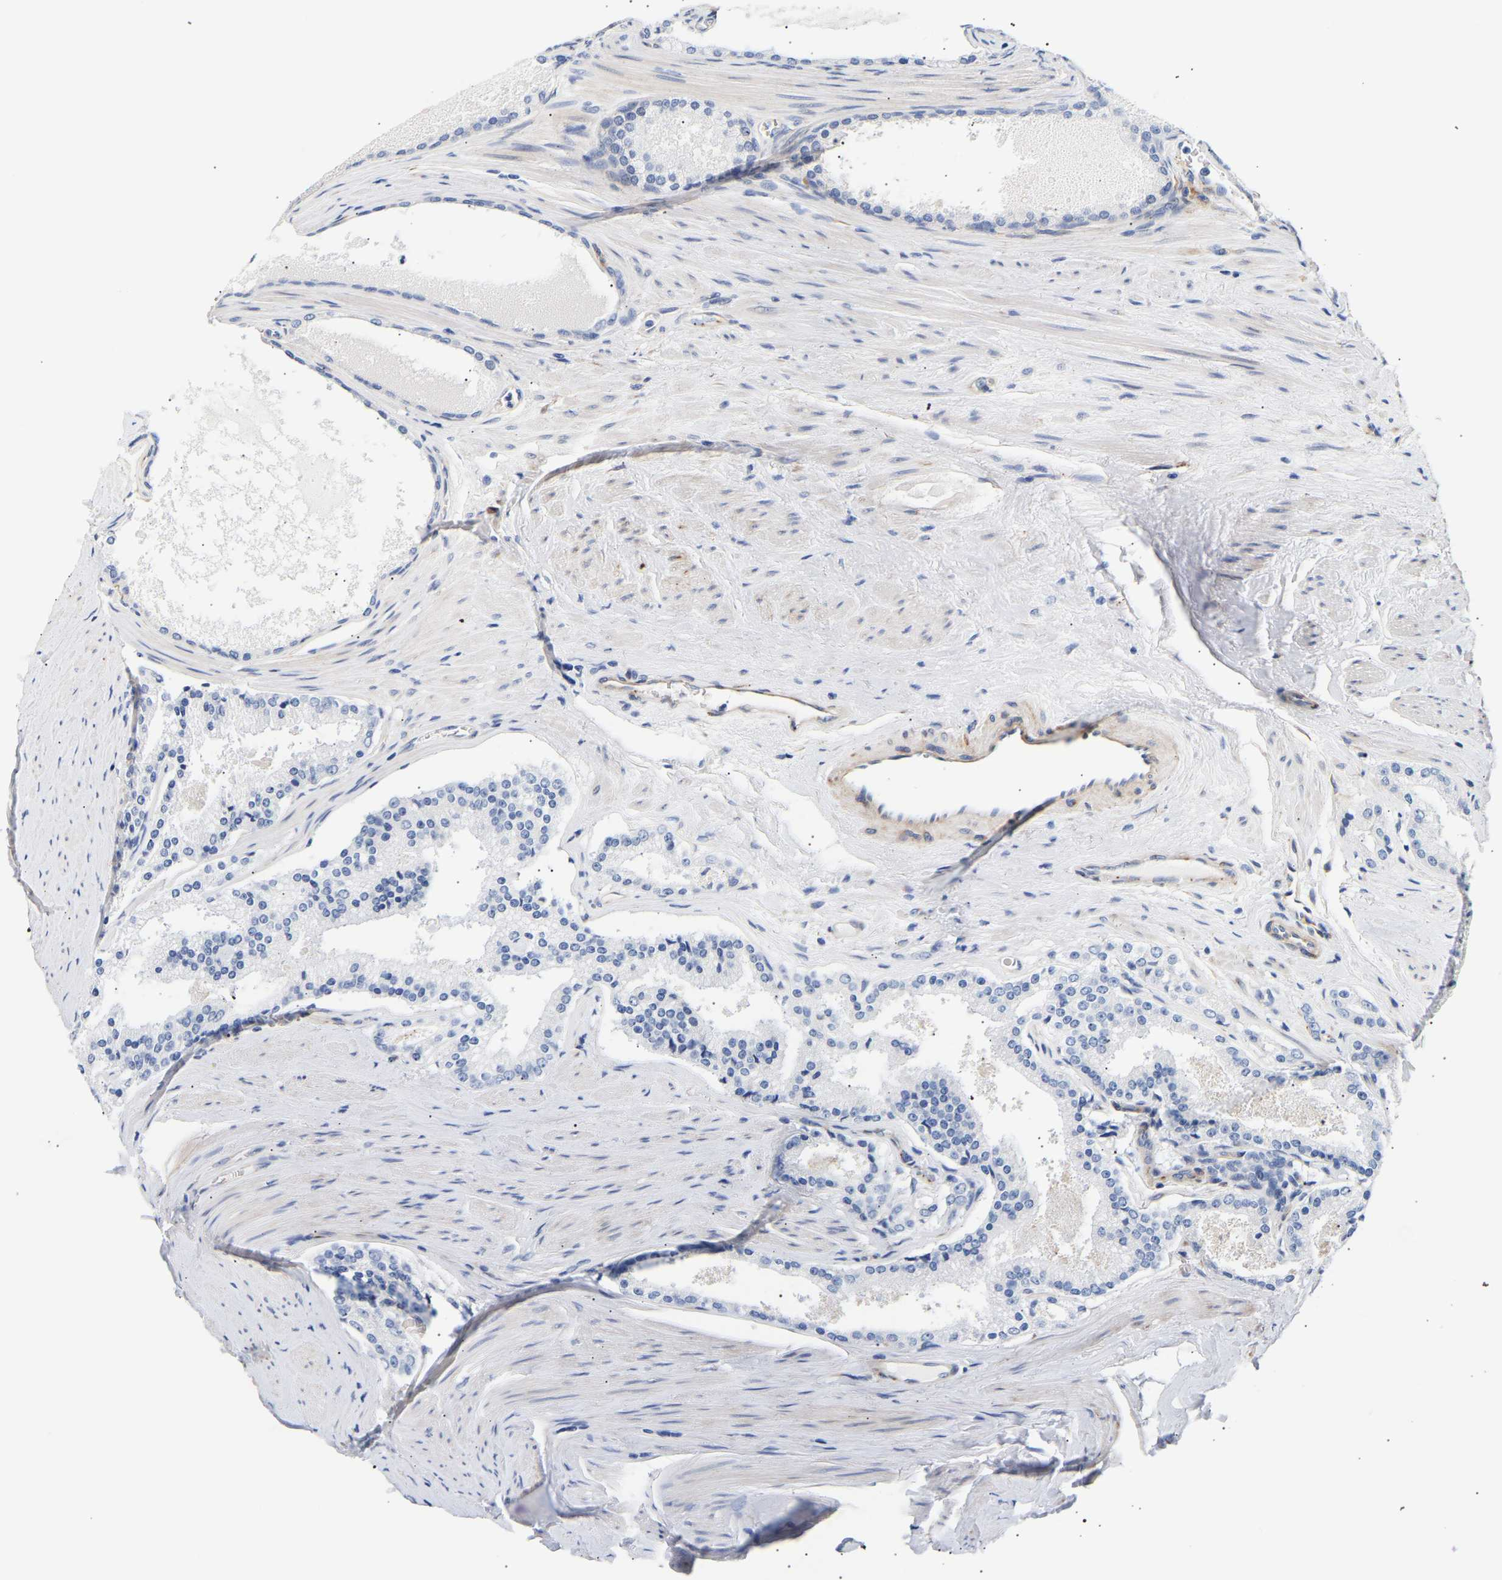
{"staining": {"intensity": "negative", "quantity": "none", "location": "none"}, "tissue": "prostate cancer", "cell_type": "Tumor cells", "image_type": "cancer", "snomed": [{"axis": "morphology", "description": "Adenocarcinoma, Low grade"}, {"axis": "topography", "description": "Prostate"}], "caption": "Immunohistochemistry histopathology image of neoplastic tissue: human low-grade adenocarcinoma (prostate) stained with DAB (3,3'-diaminobenzidine) exhibits no significant protein expression in tumor cells. The staining is performed using DAB brown chromogen with nuclei counter-stained in using hematoxylin.", "gene": "IGFBP7", "patient": {"sex": "male", "age": 70}}